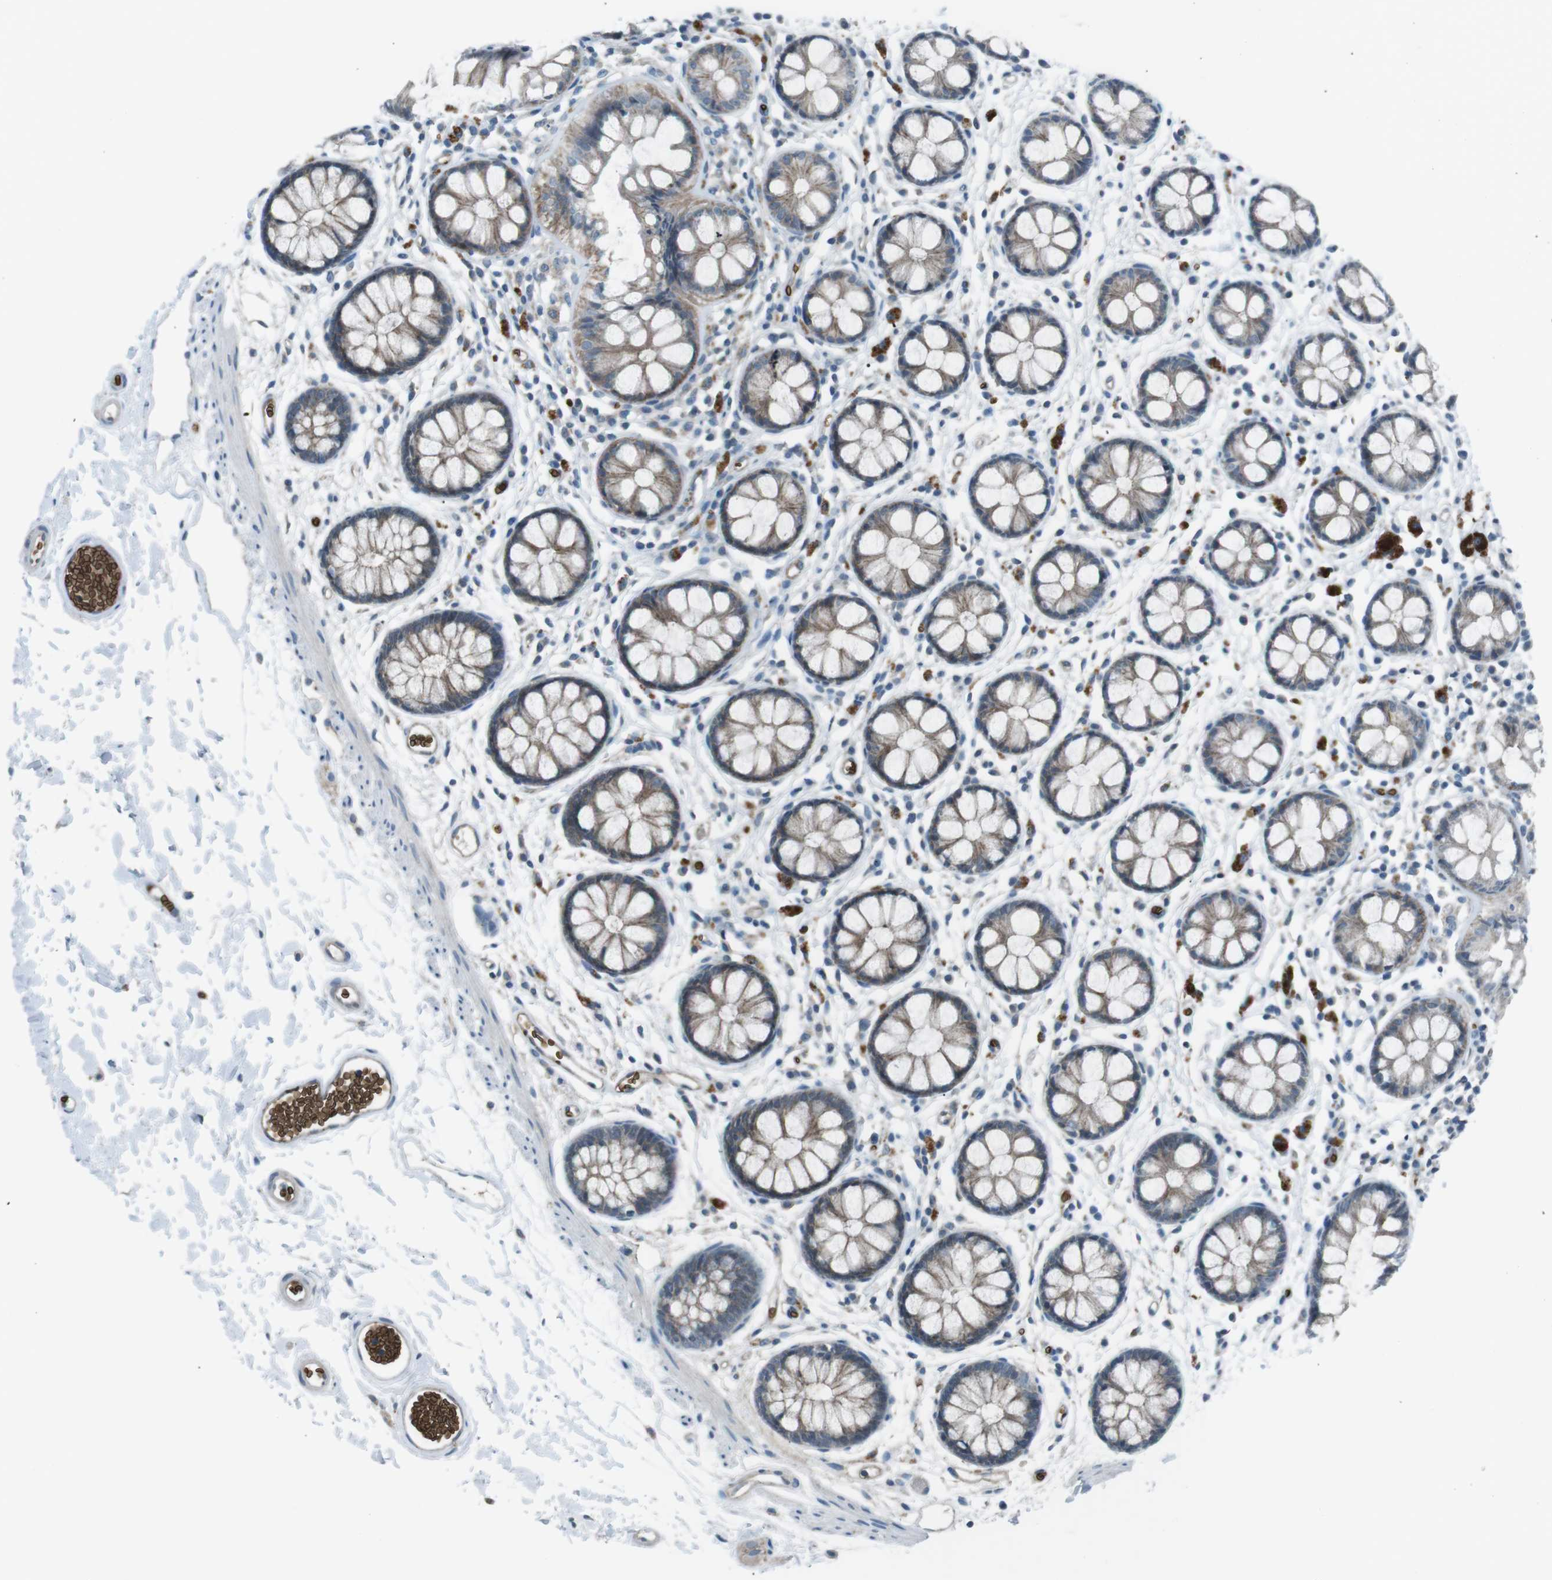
{"staining": {"intensity": "weak", "quantity": ">75%", "location": "cytoplasmic/membranous"}, "tissue": "rectum", "cell_type": "Glandular cells", "image_type": "normal", "snomed": [{"axis": "morphology", "description": "Normal tissue, NOS"}, {"axis": "topography", "description": "Rectum"}], "caption": "Immunohistochemistry of benign rectum exhibits low levels of weak cytoplasmic/membranous expression in approximately >75% of glandular cells.", "gene": "SPTA1", "patient": {"sex": "female", "age": 66}}